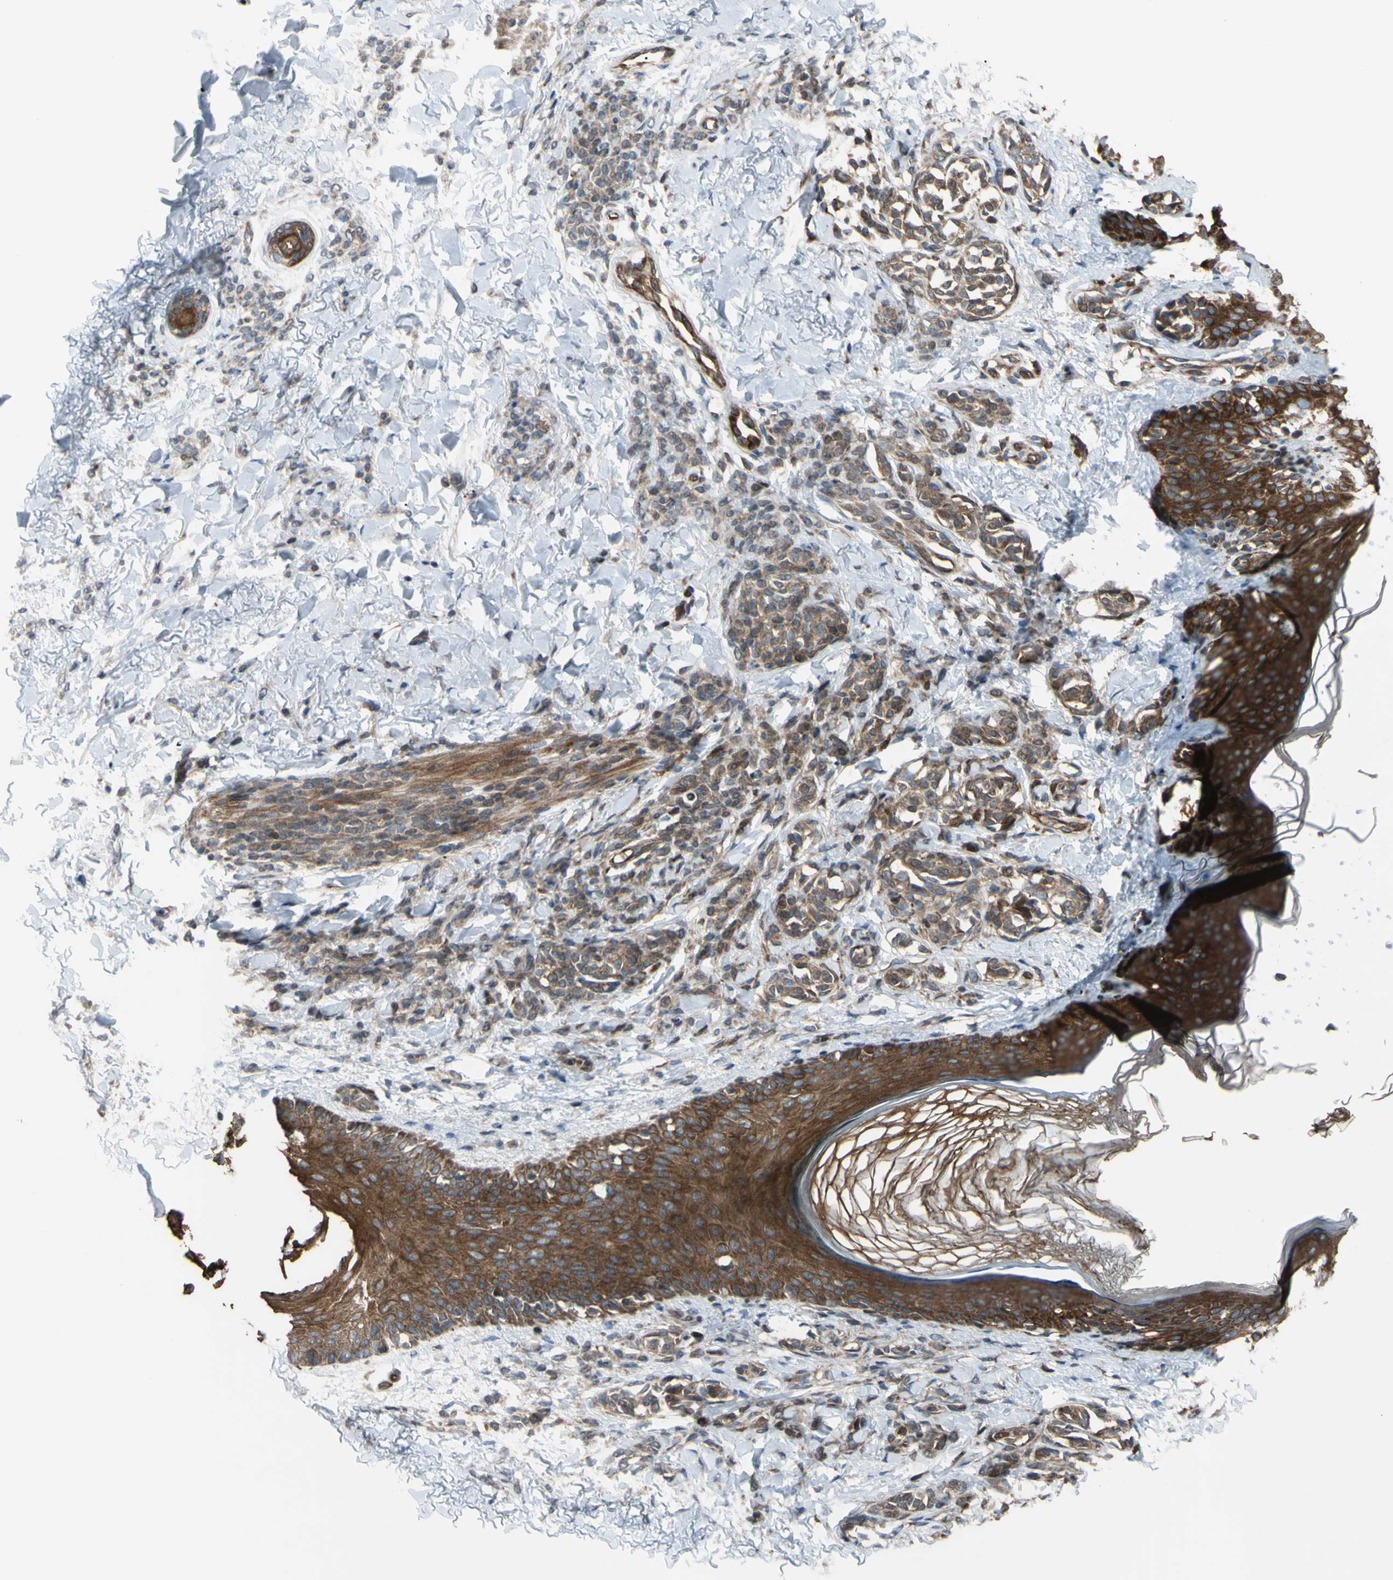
{"staining": {"intensity": "moderate", "quantity": "<25%", "location": "cytoplasmic/membranous"}, "tissue": "skin", "cell_type": "Fibroblasts", "image_type": "normal", "snomed": [{"axis": "morphology", "description": "Normal tissue, NOS"}, {"axis": "topography", "description": "Skin"}], "caption": "Protein positivity by immunohistochemistry demonstrates moderate cytoplasmic/membranous expression in about <25% of fibroblasts in unremarkable skin. The staining is performed using DAB (3,3'-diaminobenzidine) brown chromogen to label protein expression. The nuclei are counter-stained blue using hematoxylin.", "gene": "FLII", "patient": {"sex": "male", "age": 16}}